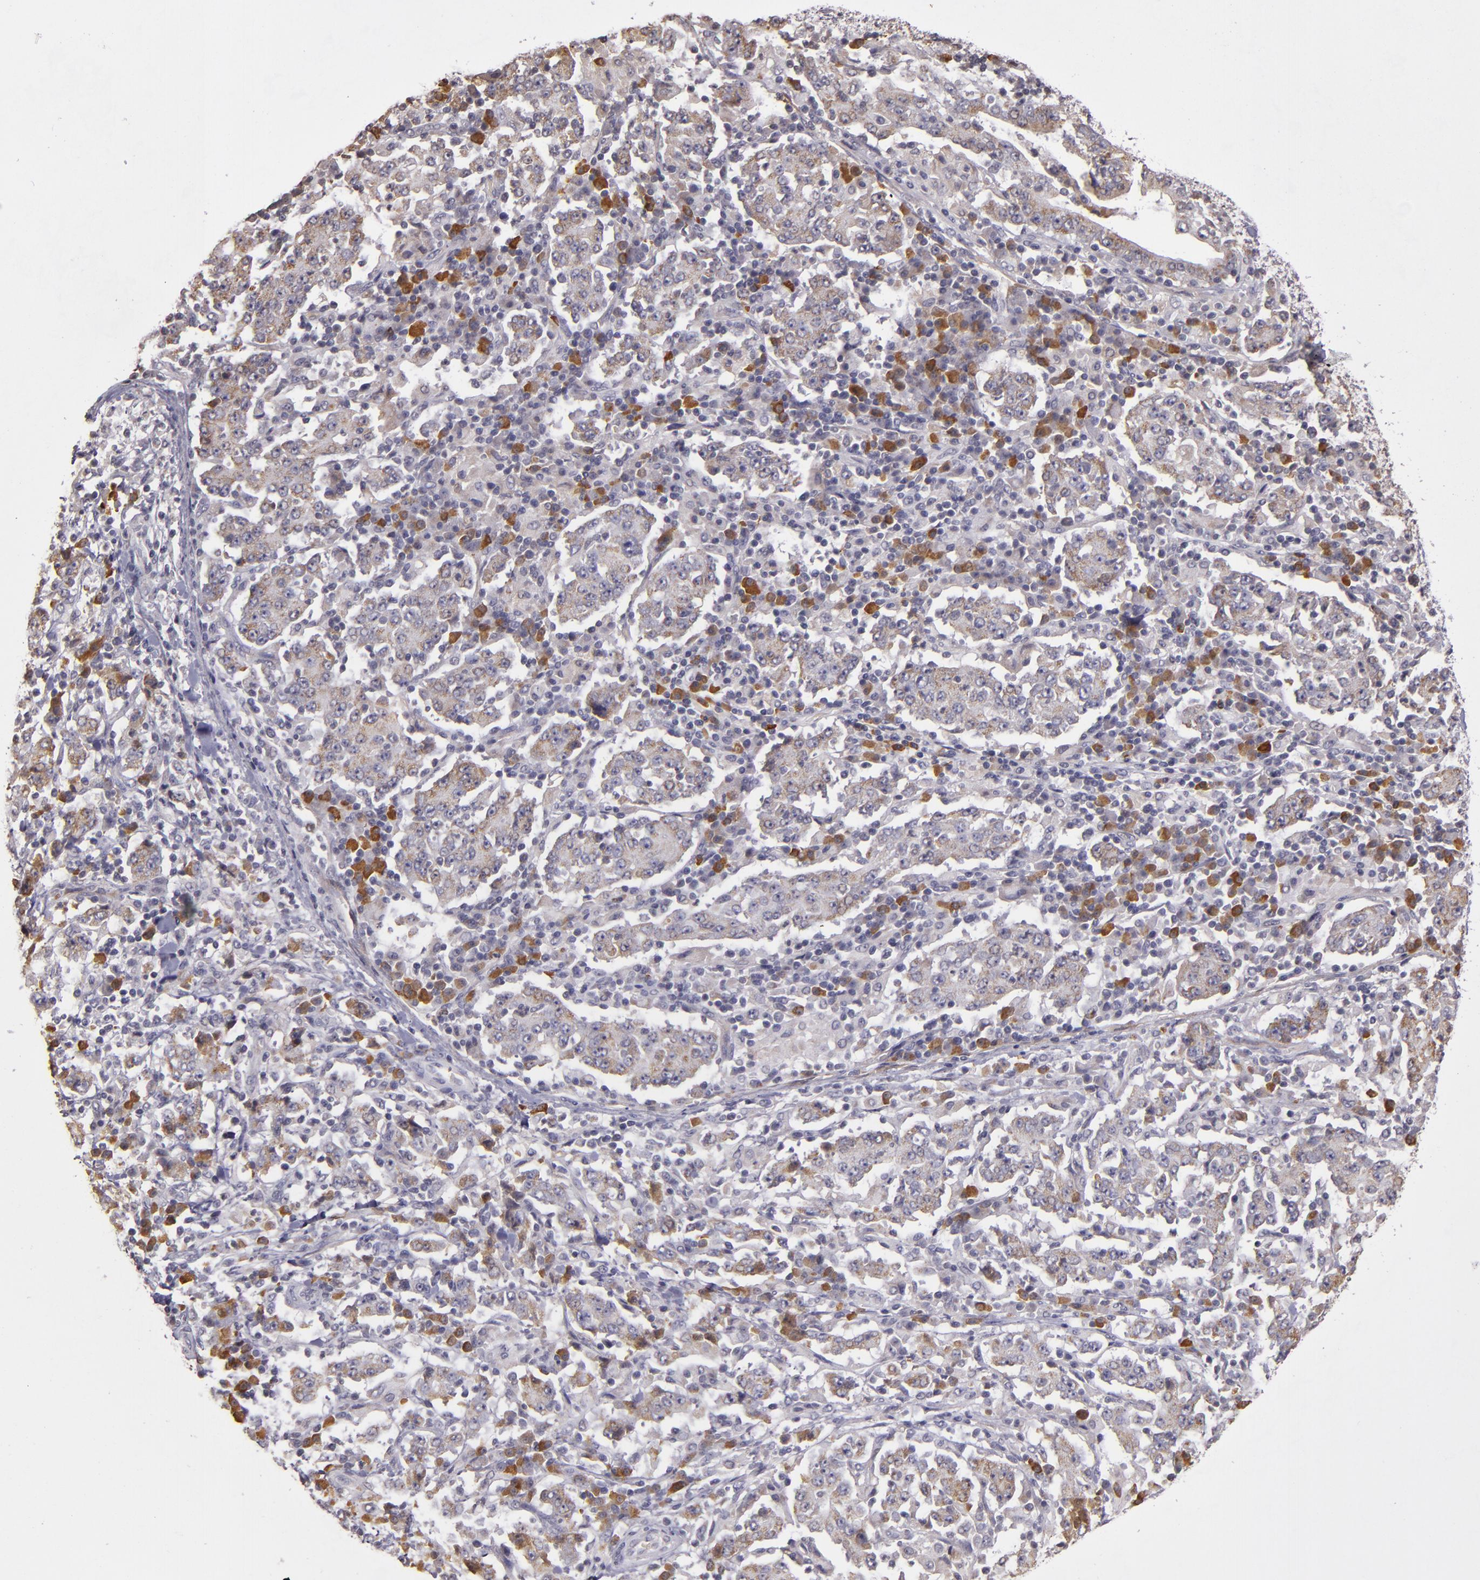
{"staining": {"intensity": "weak", "quantity": "25%-75%", "location": "cytoplasmic/membranous"}, "tissue": "stomach cancer", "cell_type": "Tumor cells", "image_type": "cancer", "snomed": [{"axis": "morphology", "description": "Normal tissue, NOS"}, {"axis": "morphology", "description": "Adenocarcinoma, NOS"}, {"axis": "topography", "description": "Stomach, upper"}, {"axis": "topography", "description": "Stomach"}], "caption": "The image shows staining of stomach cancer (adenocarcinoma), revealing weak cytoplasmic/membranous protein positivity (brown color) within tumor cells.", "gene": "ABL1", "patient": {"sex": "male", "age": 59}}